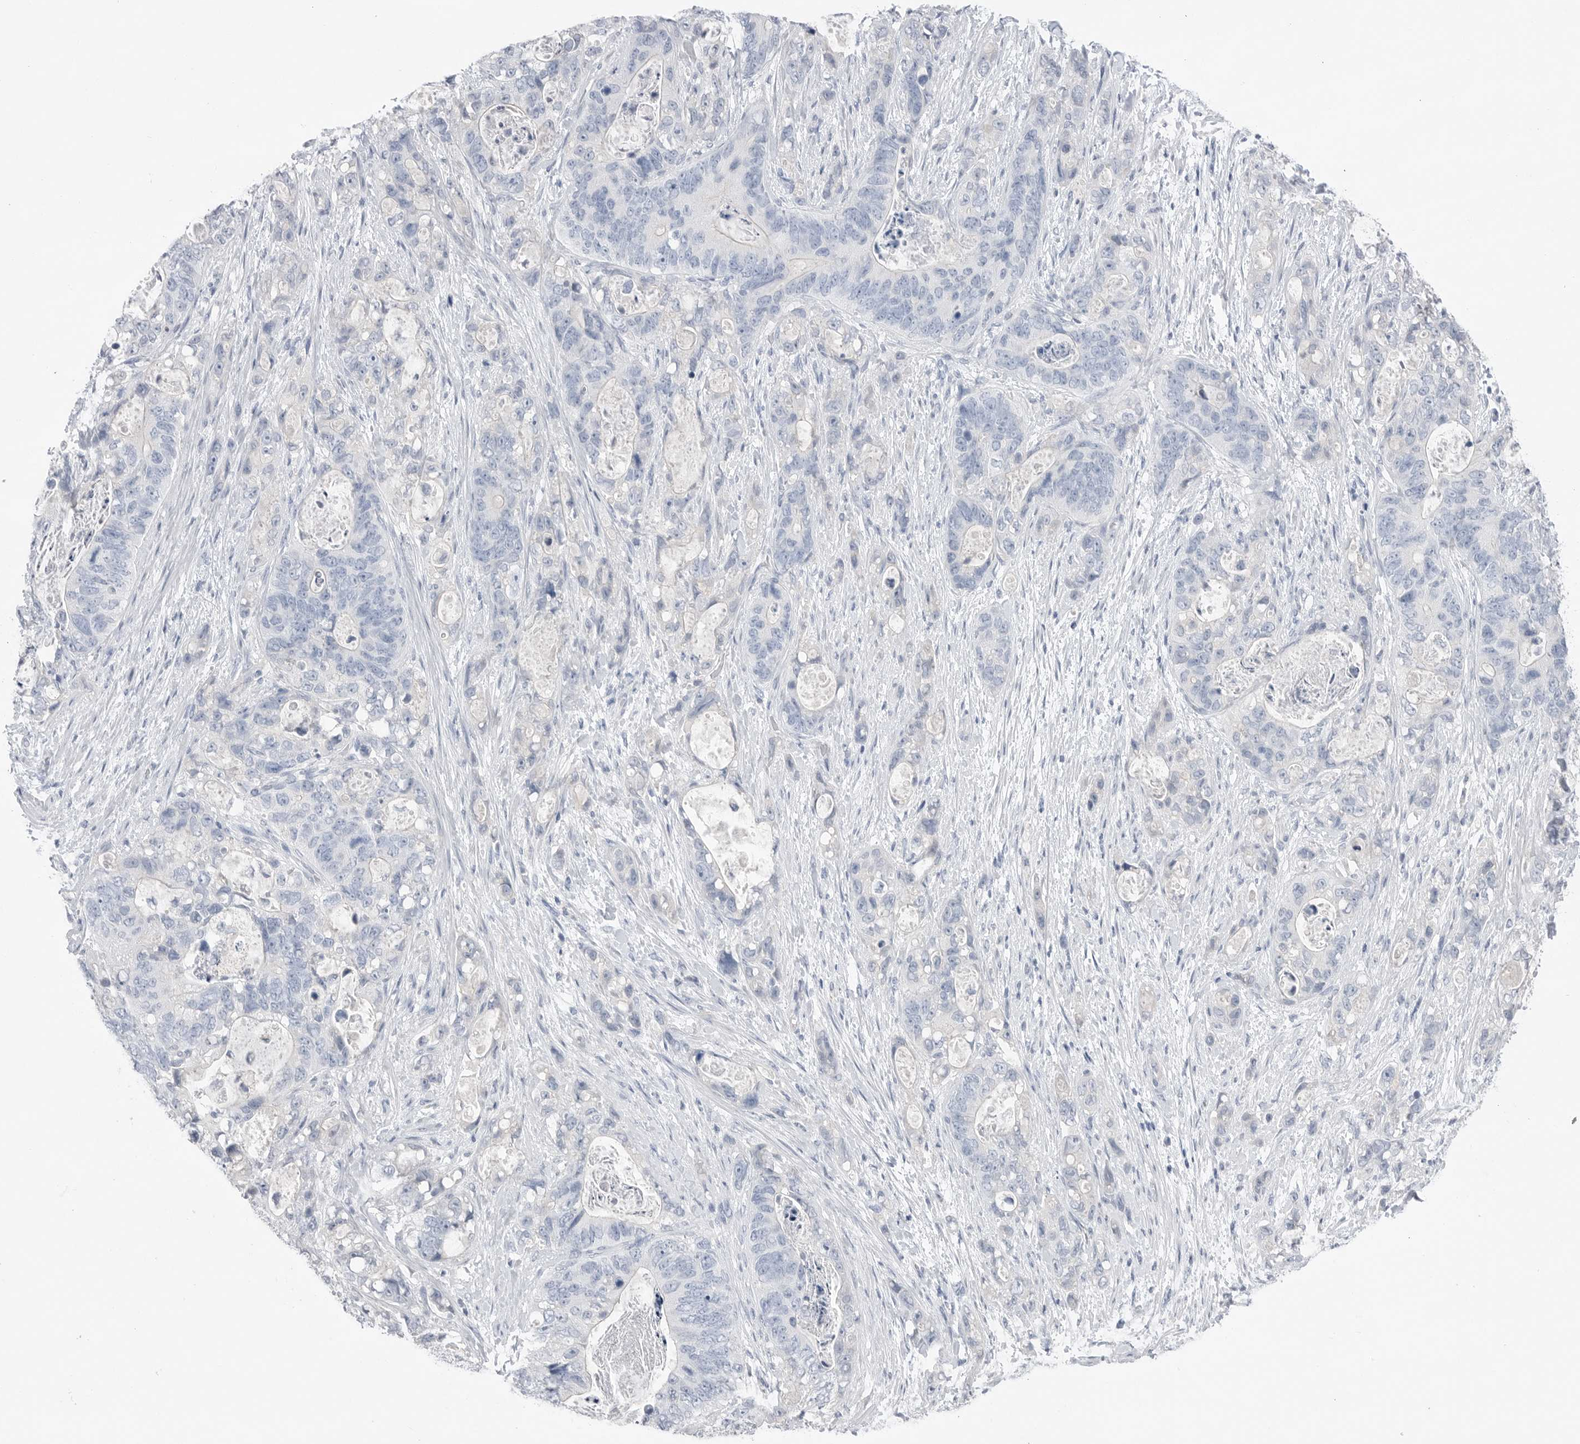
{"staining": {"intensity": "negative", "quantity": "none", "location": "none"}, "tissue": "stomach cancer", "cell_type": "Tumor cells", "image_type": "cancer", "snomed": [{"axis": "morphology", "description": "Normal tissue, NOS"}, {"axis": "morphology", "description": "Adenocarcinoma, NOS"}, {"axis": "topography", "description": "Stomach"}], "caption": "Immunohistochemistry (IHC) image of stomach adenocarcinoma stained for a protein (brown), which reveals no positivity in tumor cells.", "gene": "ABHD12", "patient": {"sex": "female", "age": 89}}